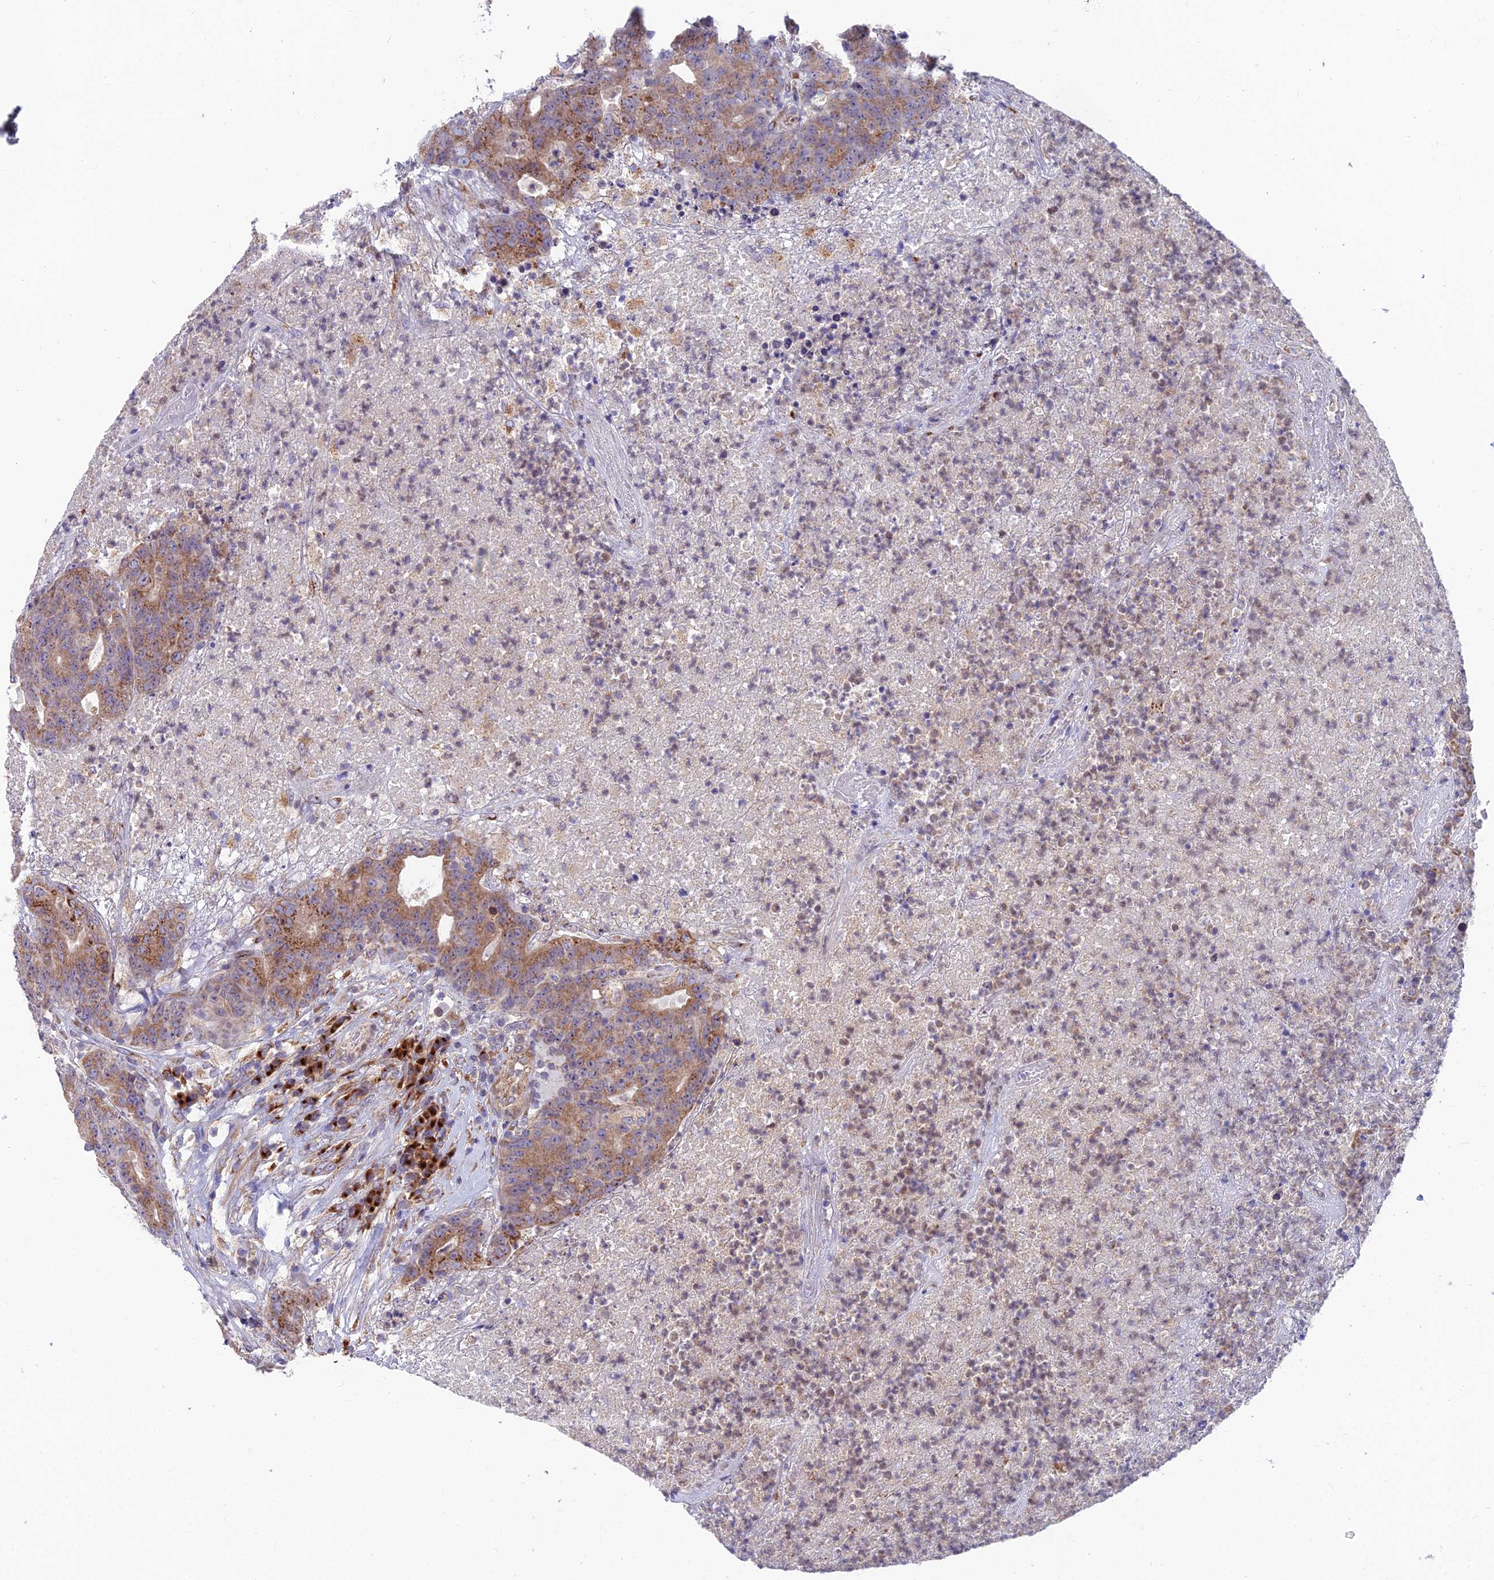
{"staining": {"intensity": "moderate", "quantity": ">75%", "location": "cytoplasmic/membranous"}, "tissue": "colorectal cancer", "cell_type": "Tumor cells", "image_type": "cancer", "snomed": [{"axis": "morphology", "description": "Adenocarcinoma, NOS"}, {"axis": "topography", "description": "Colon"}], "caption": "The immunohistochemical stain highlights moderate cytoplasmic/membranous positivity in tumor cells of colorectal adenocarcinoma tissue.", "gene": "TBC1D20", "patient": {"sex": "female", "age": 75}}